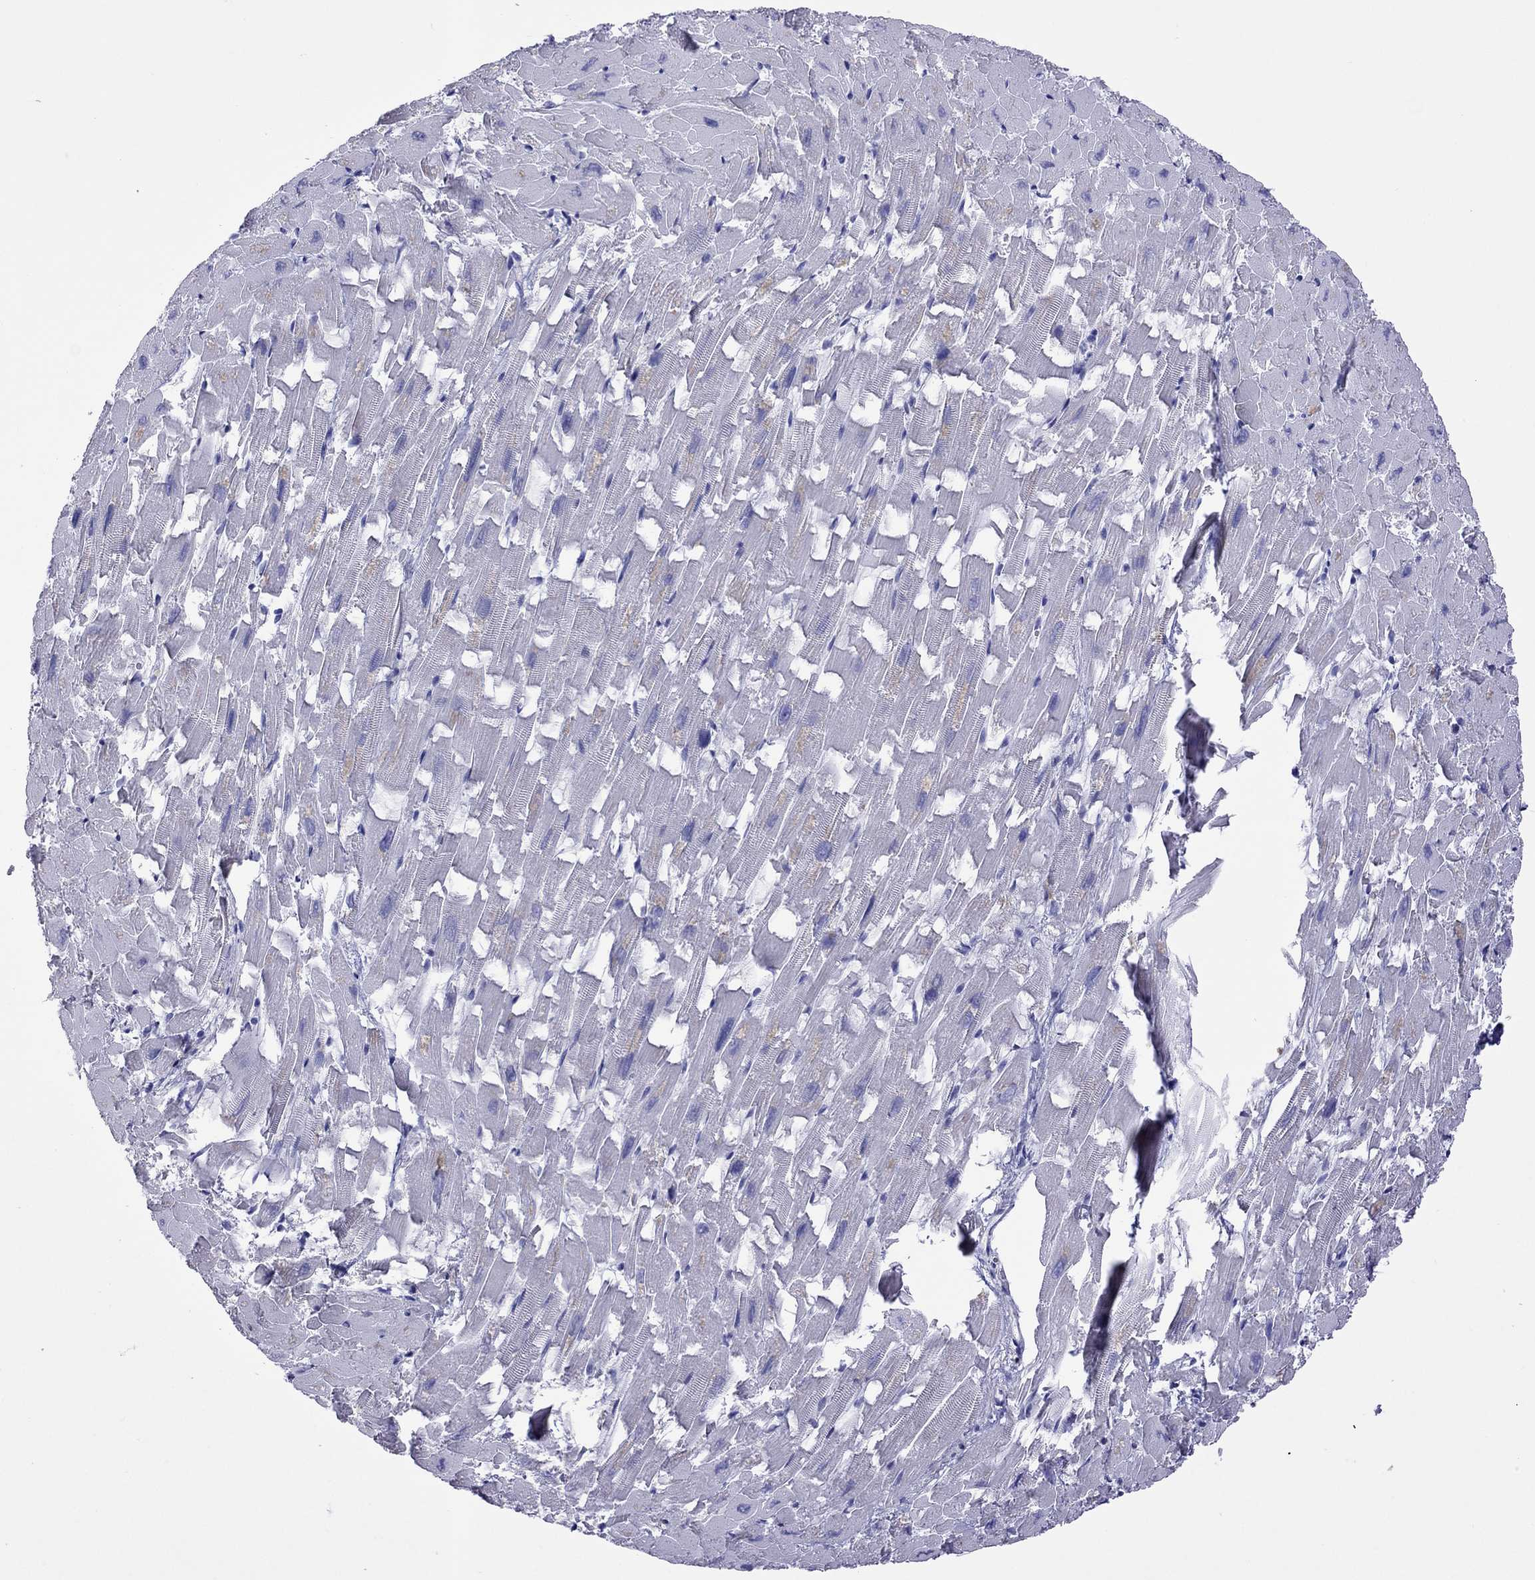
{"staining": {"intensity": "negative", "quantity": "none", "location": "none"}, "tissue": "heart muscle", "cell_type": "Cardiomyocytes", "image_type": "normal", "snomed": [{"axis": "morphology", "description": "Normal tissue, NOS"}, {"axis": "topography", "description": "Heart"}], "caption": "Histopathology image shows no significant protein positivity in cardiomyocytes of benign heart muscle. The staining is performed using DAB (3,3'-diaminobenzidine) brown chromogen with nuclei counter-stained in using hematoxylin.", "gene": "MPZ", "patient": {"sex": "female", "age": 64}}